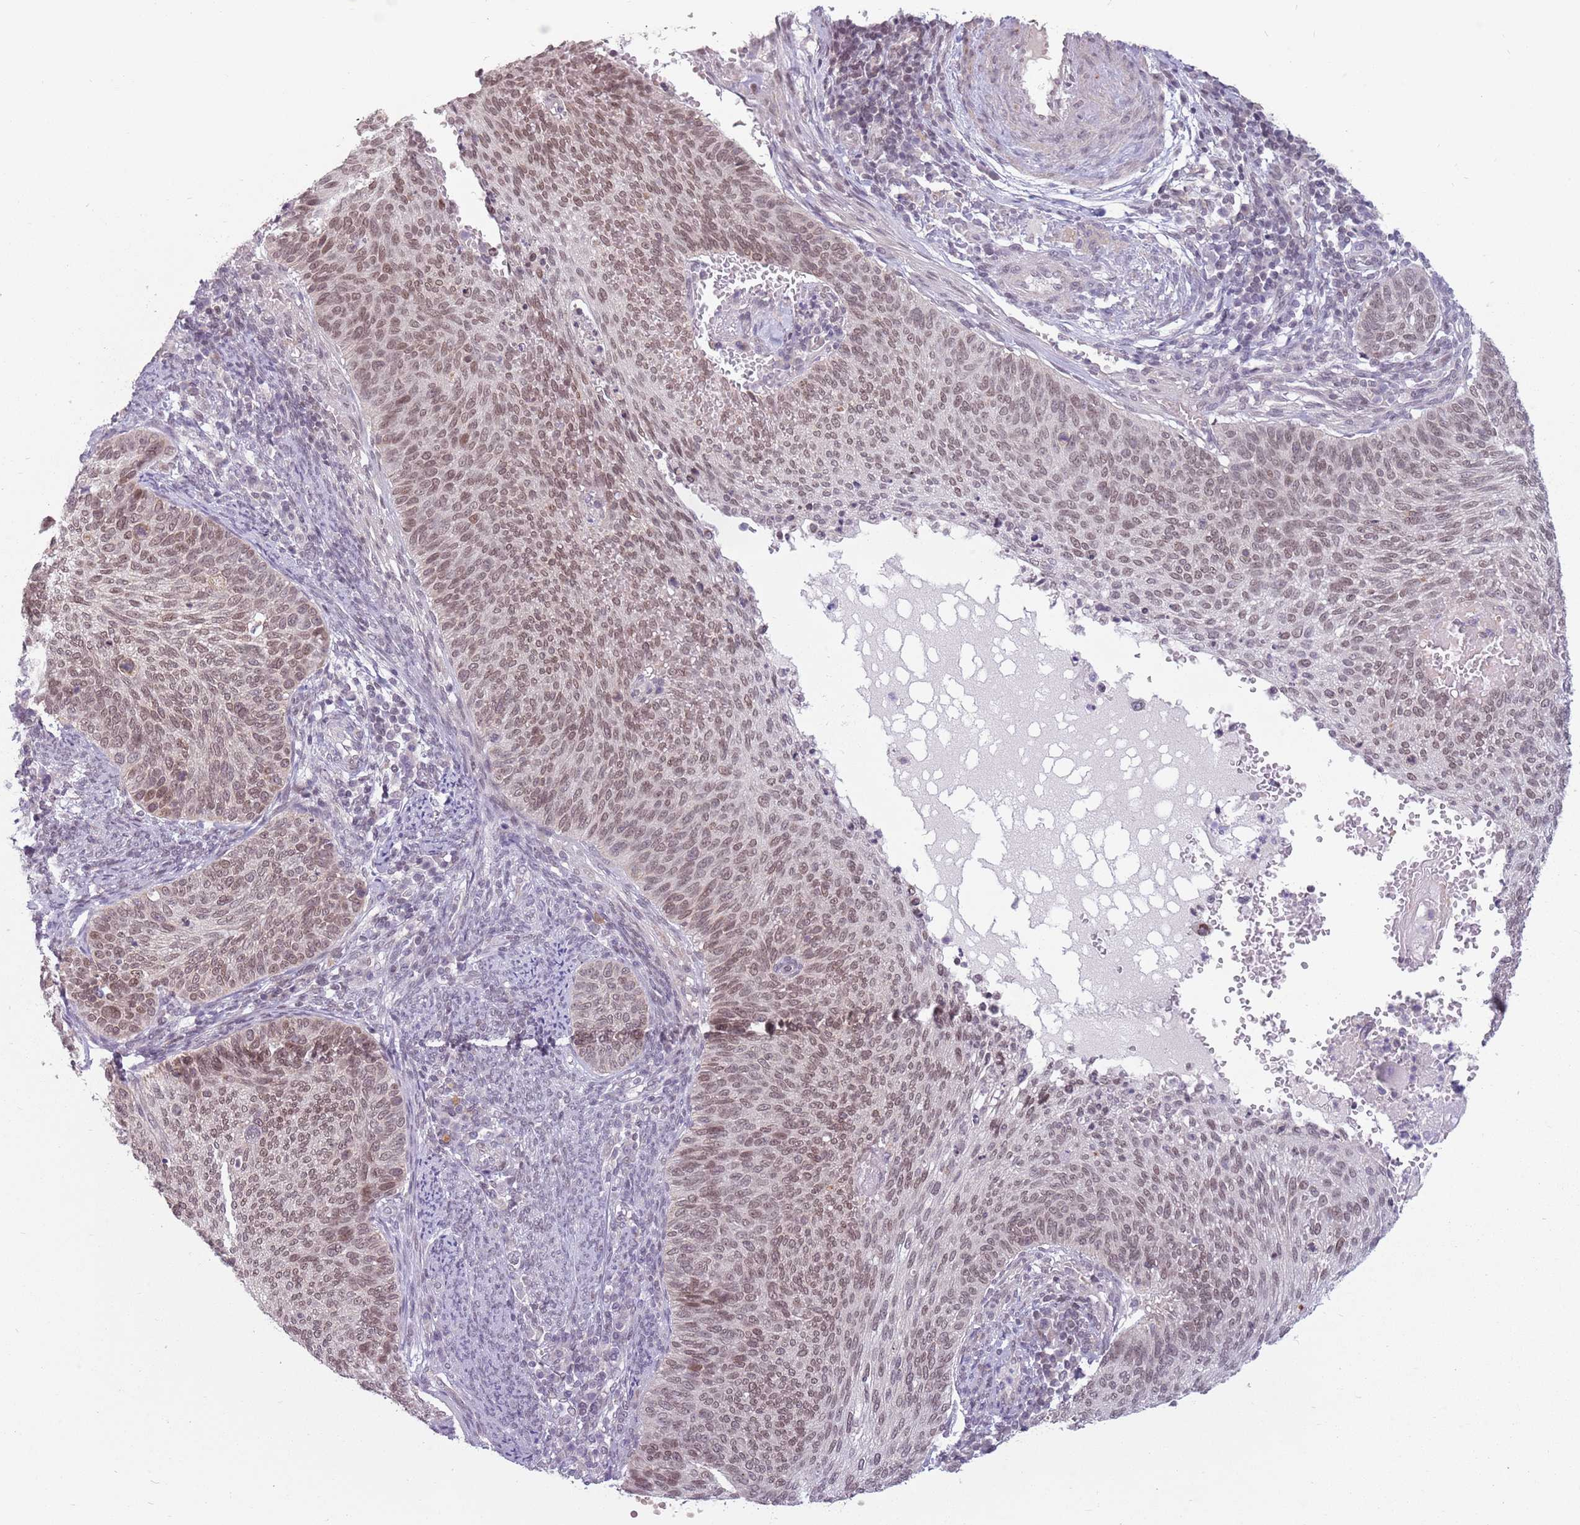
{"staining": {"intensity": "moderate", "quantity": "25%-75%", "location": "nuclear"}, "tissue": "cervical cancer", "cell_type": "Tumor cells", "image_type": "cancer", "snomed": [{"axis": "morphology", "description": "Squamous cell carcinoma, NOS"}, {"axis": "topography", "description": "Cervix"}], "caption": "Moderate nuclear positivity is present in approximately 25%-75% of tumor cells in cervical squamous cell carcinoma.", "gene": "ZNF574", "patient": {"sex": "female", "age": 70}}